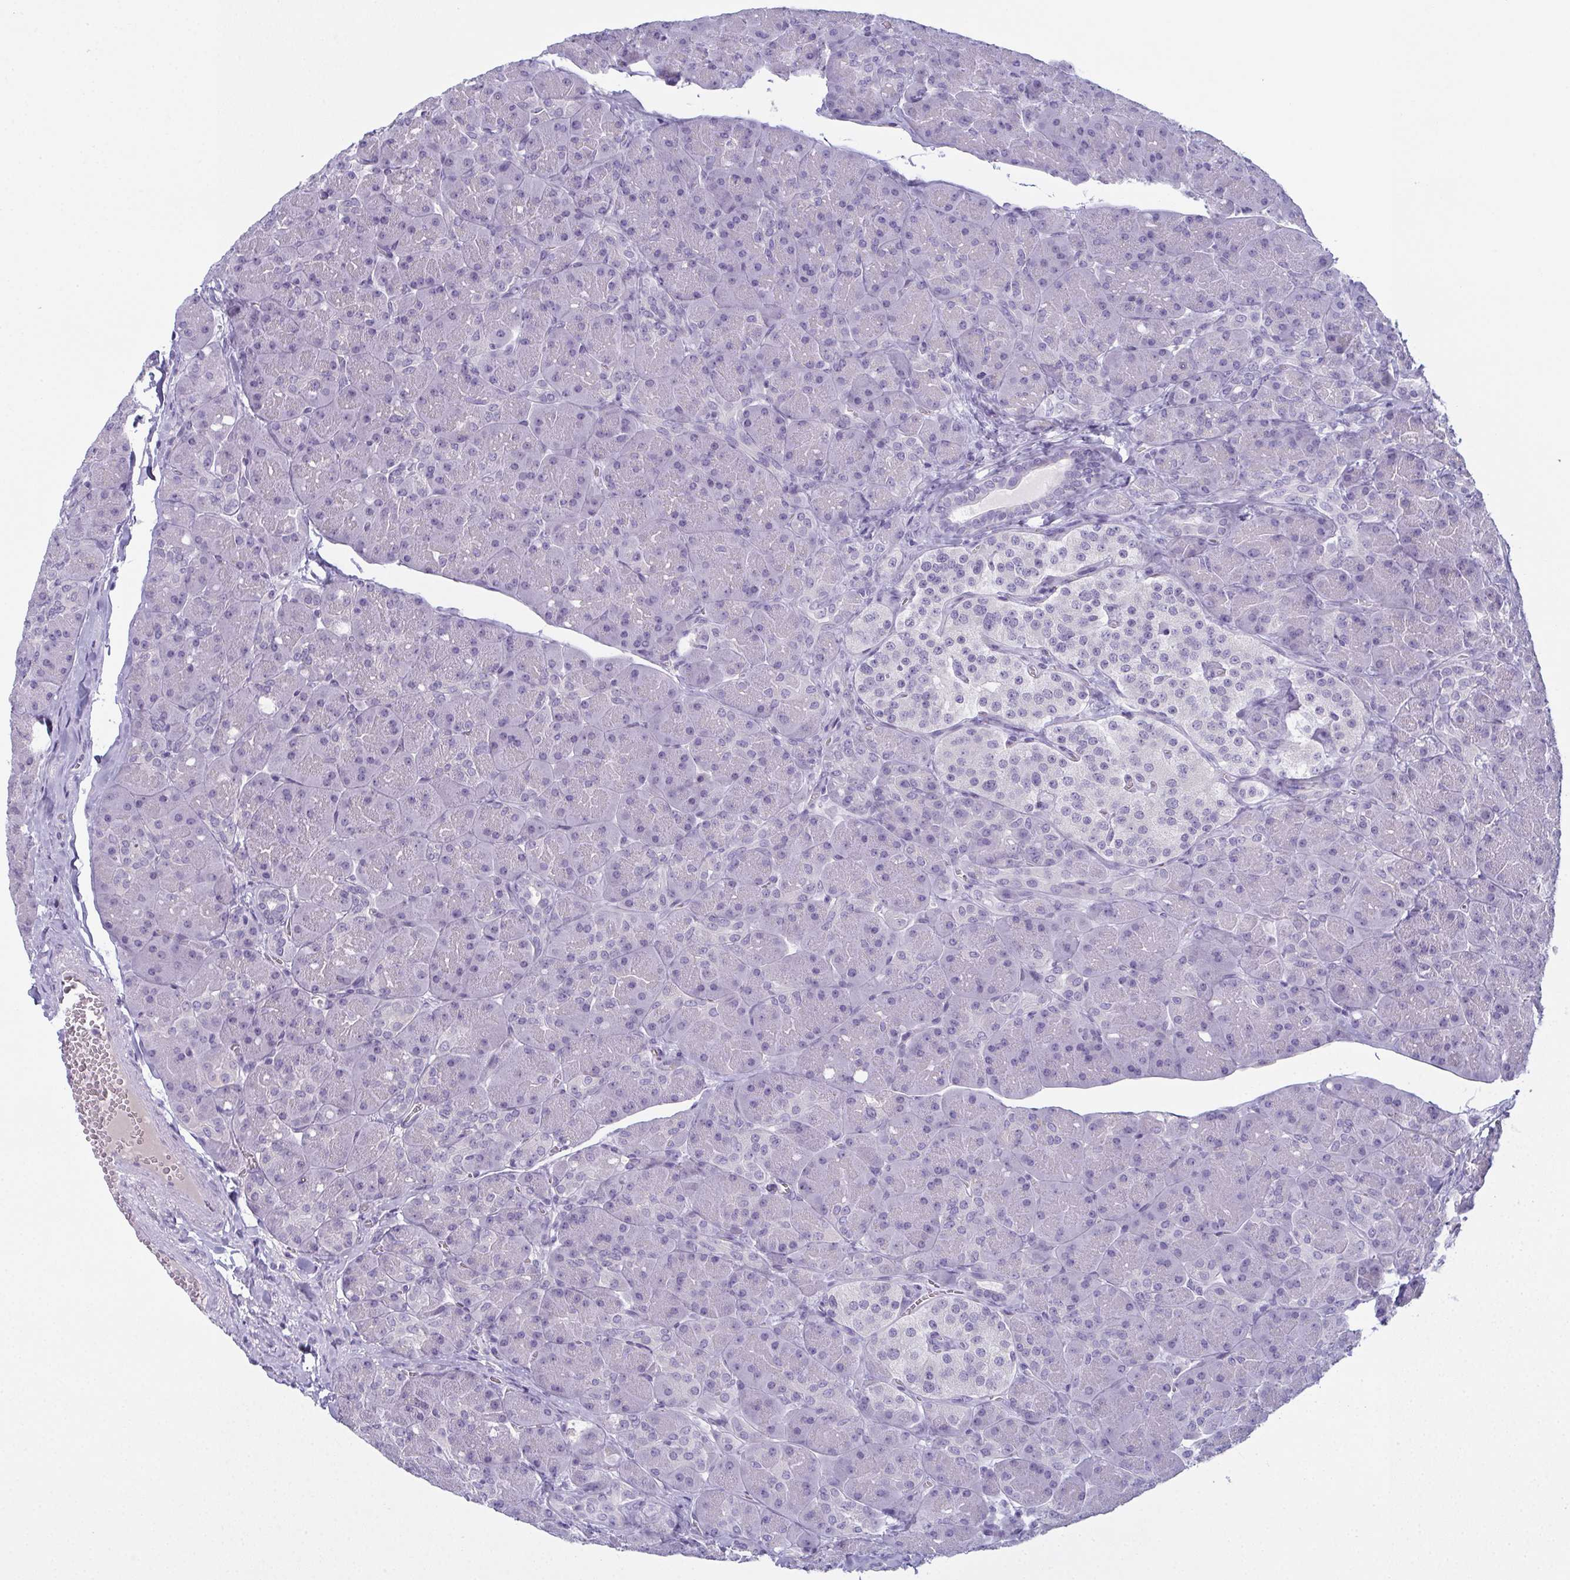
{"staining": {"intensity": "negative", "quantity": "none", "location": "none"}, "tissue": "pancreas", "cell_type": "Exocrine glandular cells", "image_type": "normal", "snomed": [{"axis": "morphology", "description": "Normal tissue, NOS"}, {"axis": "topography", "description": "Pancreas"}], "caption": "Exocrine glandular cells are negative for protein expression in unremarkable human pancreas. (Stains: DAB (3,3'-diaminobenzidine) IHC with hematoxylin counter stain, Microscopy: brightfield microscopy at high magnification).", "gene": "SLC36A2", "patient": {"sex": "male", "age": 55}}